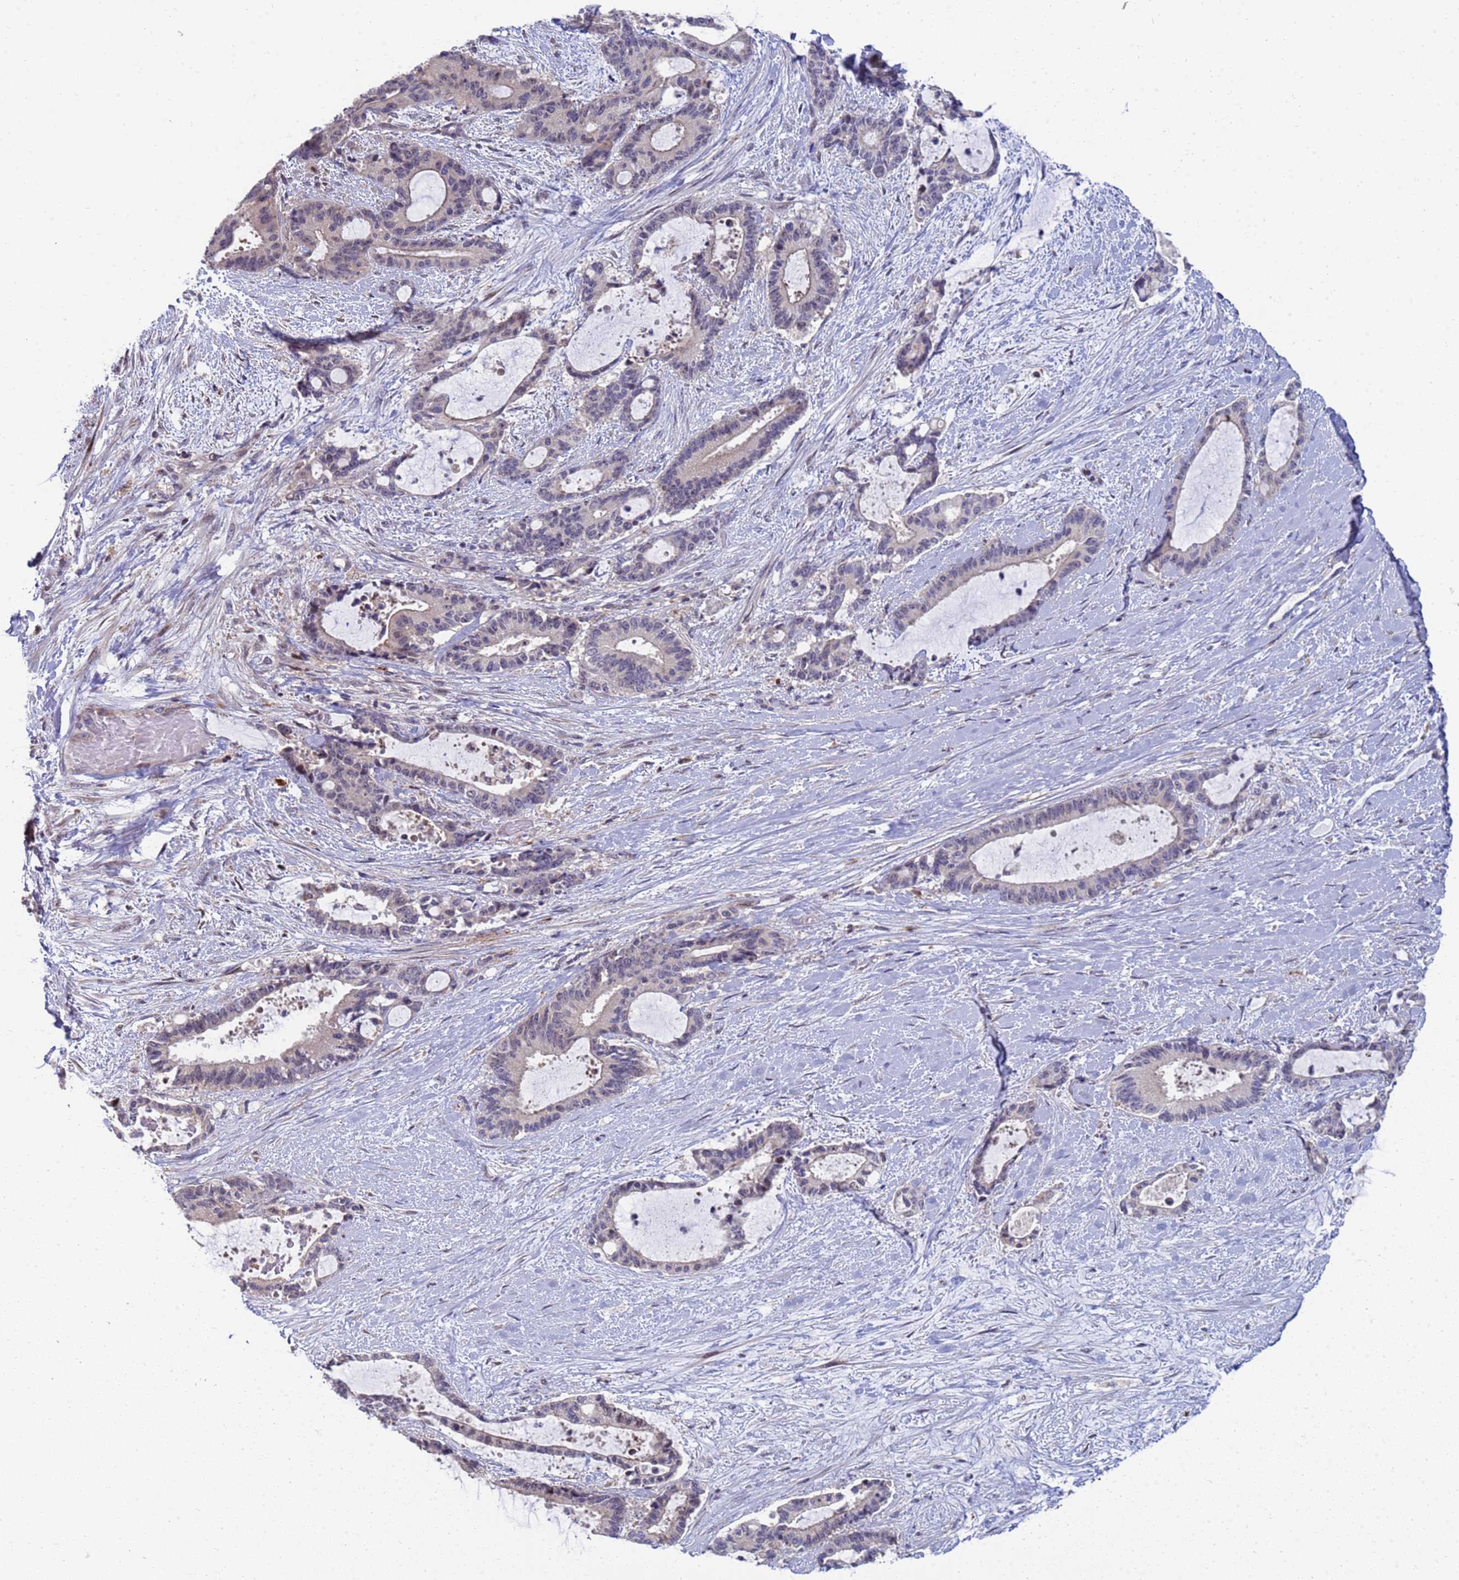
{"staining": {"intensity": "weak", "quantity": "<25%", "location": "nuclear"}, "tissue": "liver cancer", "cell_type": "Tumor cells", "image_type": "cancer", "snomed": [{"axis": "morphology", "description": "Normal tissue, NOS"}, {"axis": "morphology", "description": "Cholangiocarcinoma"}, {"axis": "topography", "description": "Liver"}, {"axis": "topography", "description": "Peripheral nerve tissue"}], "caption": "Immunohistochemical staining of human cholangiocarcinoma (liver) exhibits no significant staining in tumor cells.", "gene": "ENOSF1", "patient": {"sex": "female", "age": 73}}